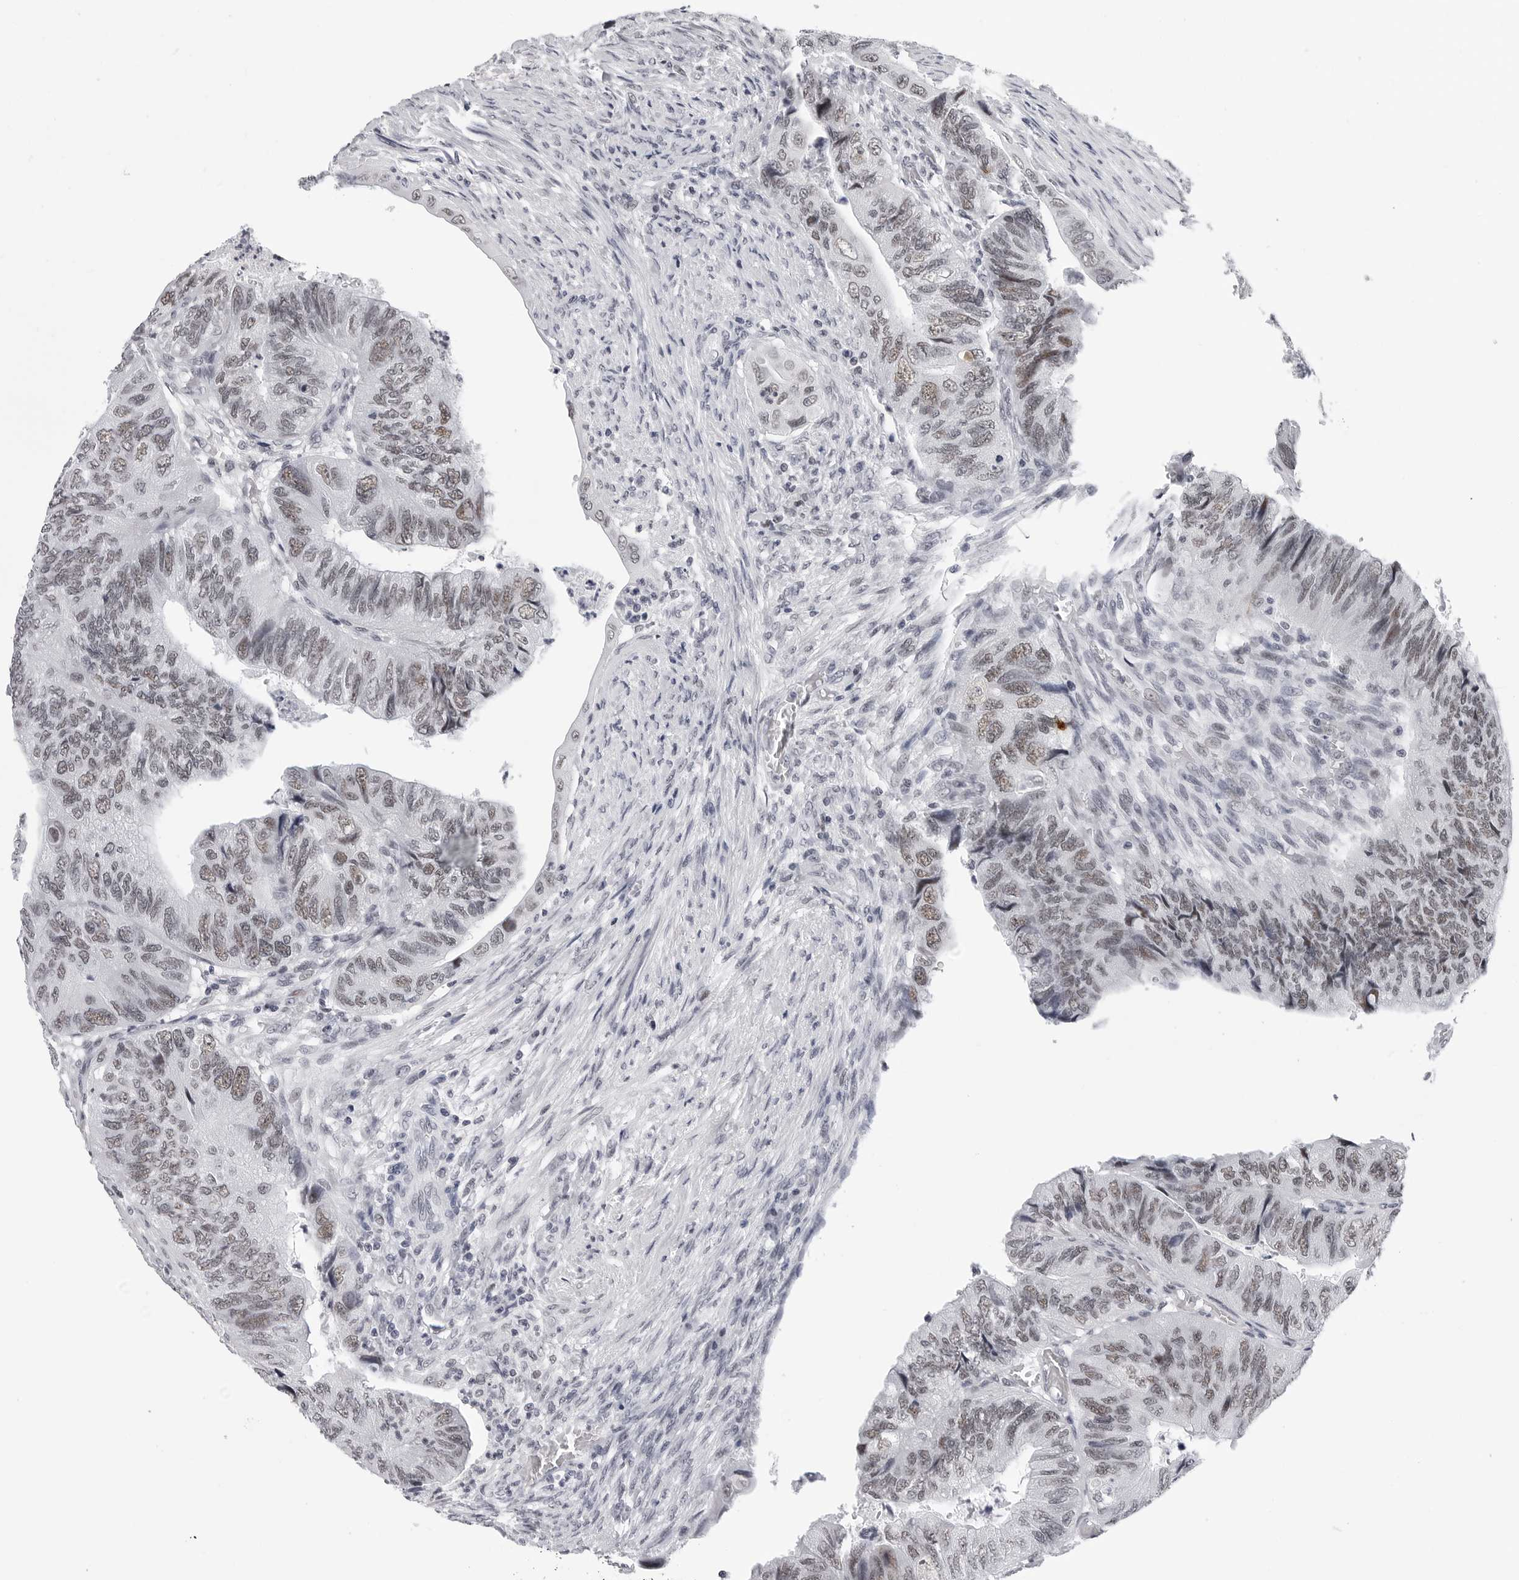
{"staining": {"intensity": "weak", "quantity": ">75%", "location": "nuclear"}, "tissue": "colorectal cancer", "cell_type": "Tumor cells", "image_type": "cancer", "snomed": [{"axis": "morphology", "description": "Adenocarcinoma, NOS"}, {"axis": "topography", "description": "Rectum"}], "caption": "This is an image of IHC staining of adenocarcinoma (colorectal), which shows weak staining in the nuclear of tumor cells.", "gene": "SF3B4", "patient": {"sex": "male", "age": 63}}